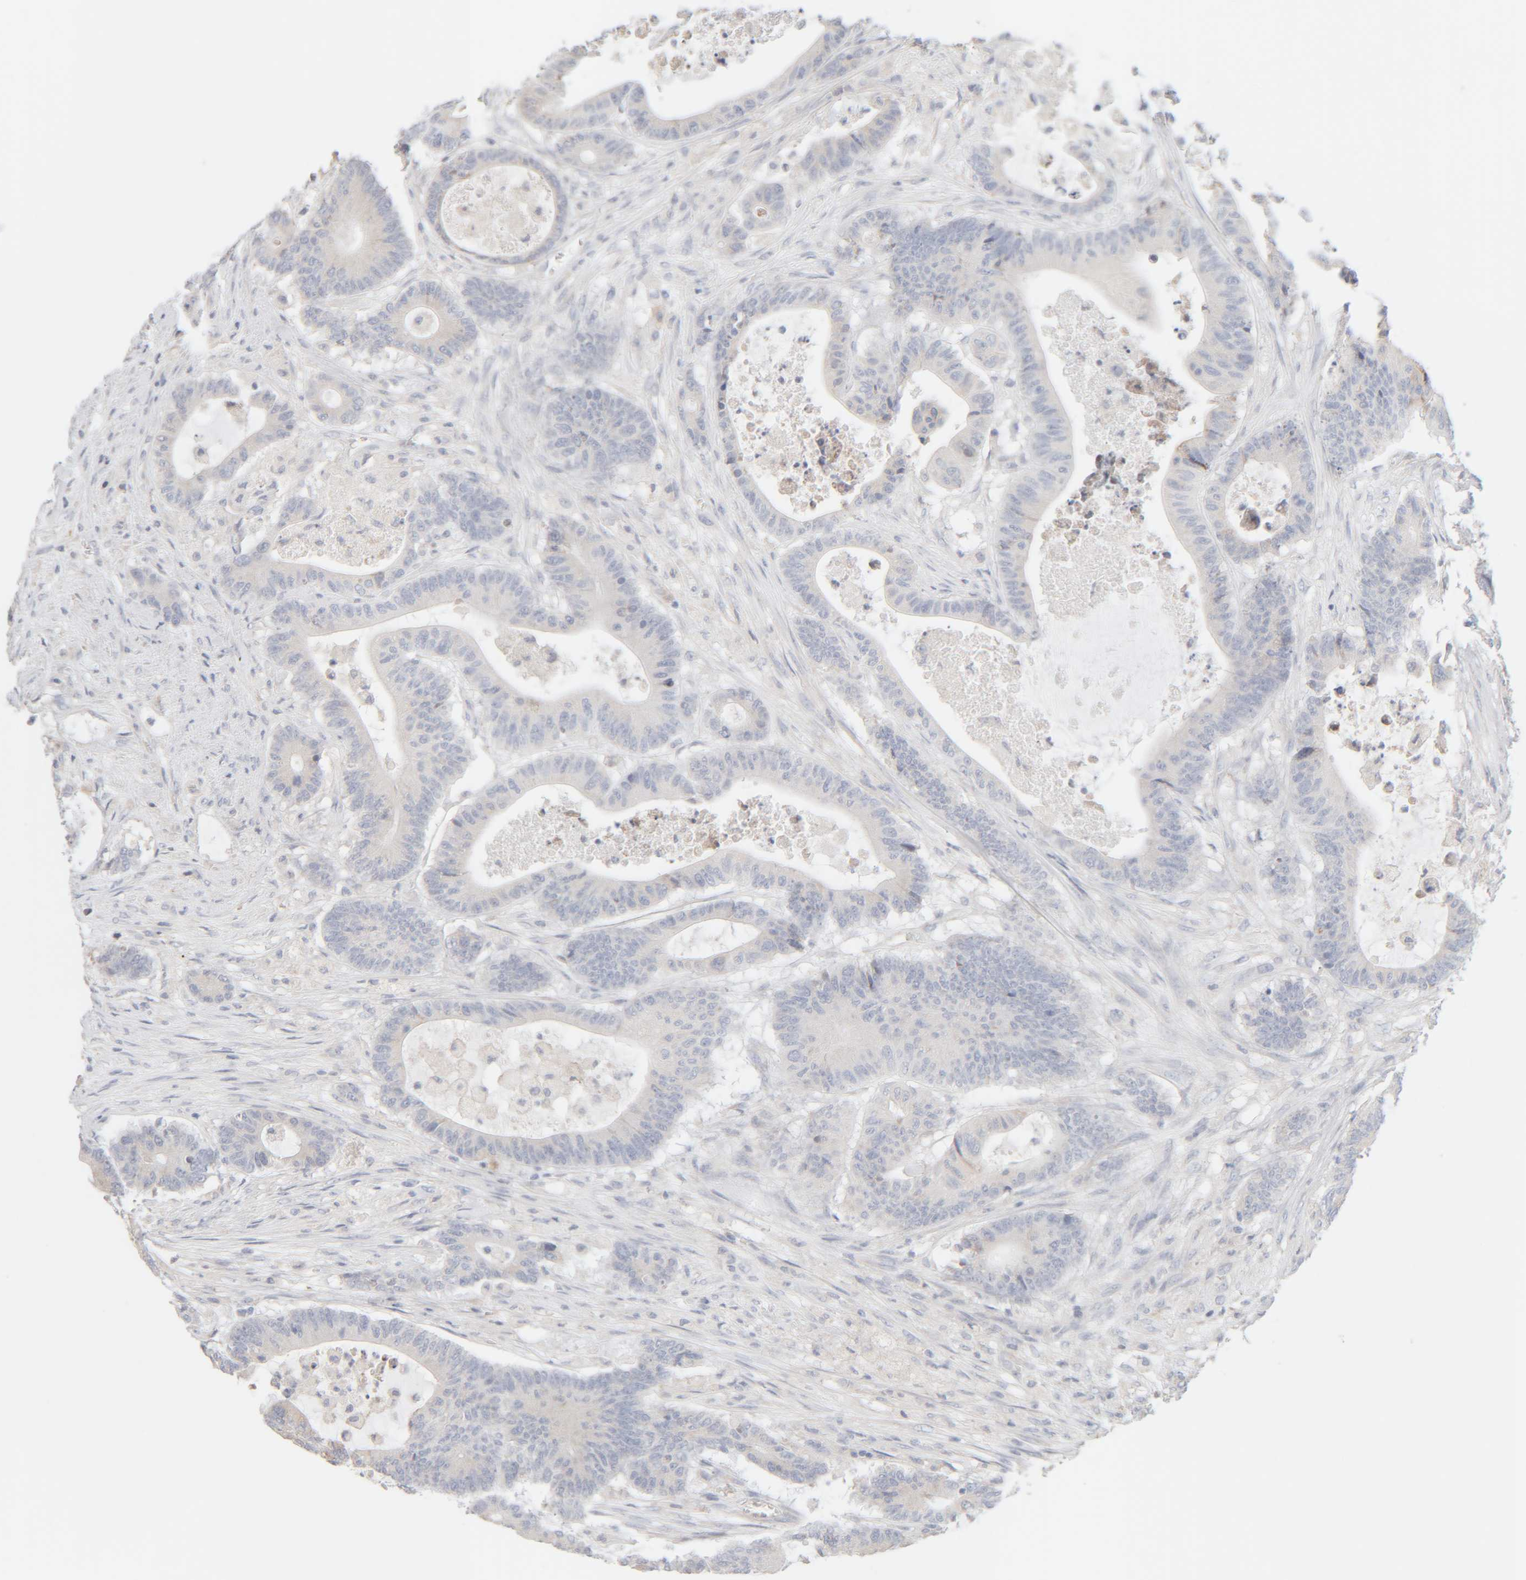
{"staining": {"intensity": "negative", "quantity": "none", "location": "none"}, "tissue": "colorectal cancer", "cell_type": "Tumor cells", "image_type": "cancer", "snomed": [{"axis": "morphology", "description": "Adenocarcinoma, NOS"}, {"axis": "topography", "description": "Colon"}], "caption": "Immunohistochemistry image of neoplastic tissue: human adenocarcinoma (colorectal) stained with DAB demonstrates no significant protein positivity in tumor cells.", "gene": "RIDA", "patient": {"sex": "female", "age": 84}}